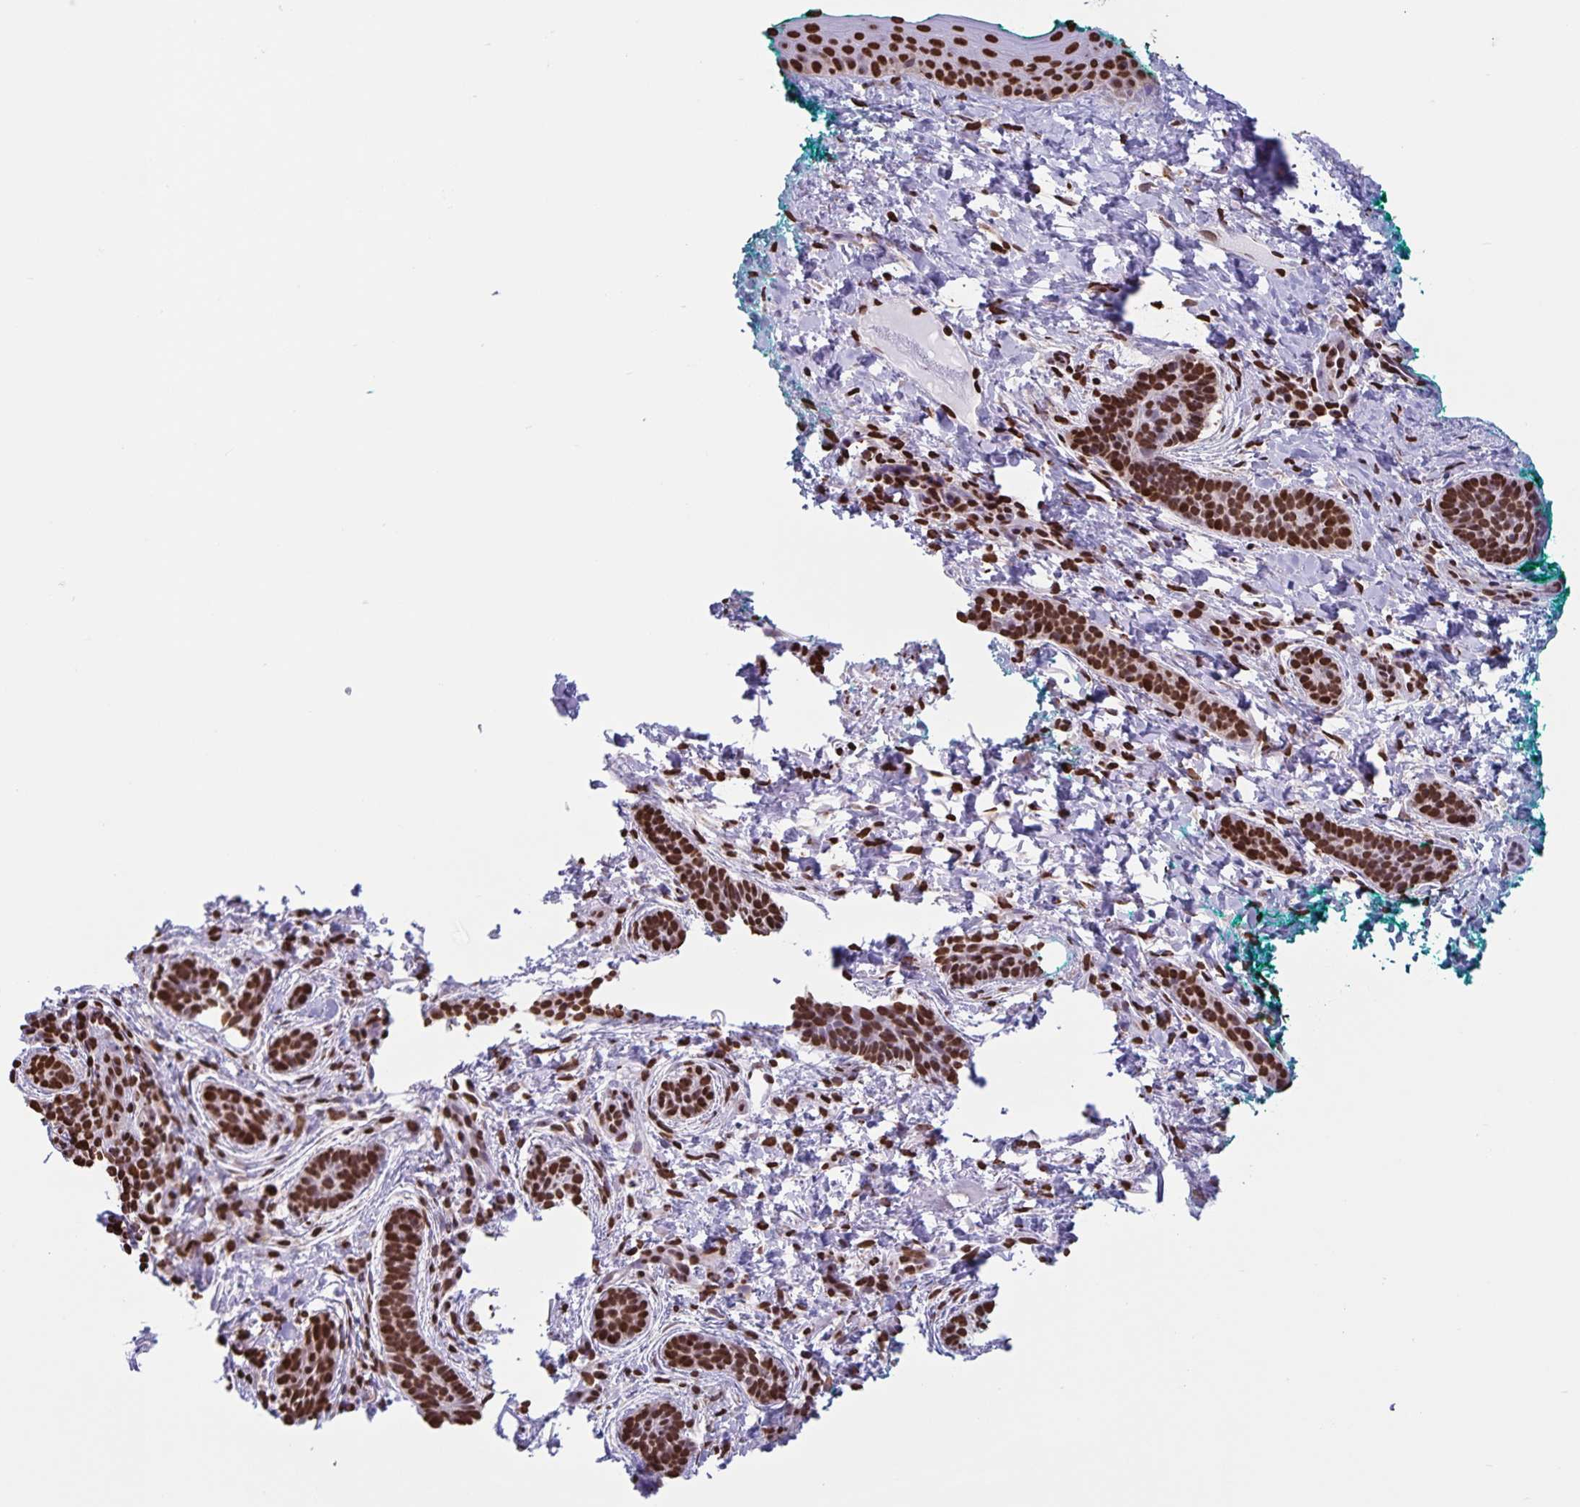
{"staining": {"intensity": "strong", "quantity": ">75%", "location": "nuclear"}, "tissue": "skin cancer", "cell_type": "Tumor cells", "image_type": "cancer", "snomed": [{"axis": "morphology", "description": "Basal cell carcinoma"}, {"axis": "topography", "description": "Skin"}], "caption": "A high-resolution photomicrograph shows IHC staining of basal cell carcinoma (skin), which displays strong nuclear positivity in approximately >75% of tumor cells.", "gene": "DUT", "patient": {"sex": "male", "age": 63}}